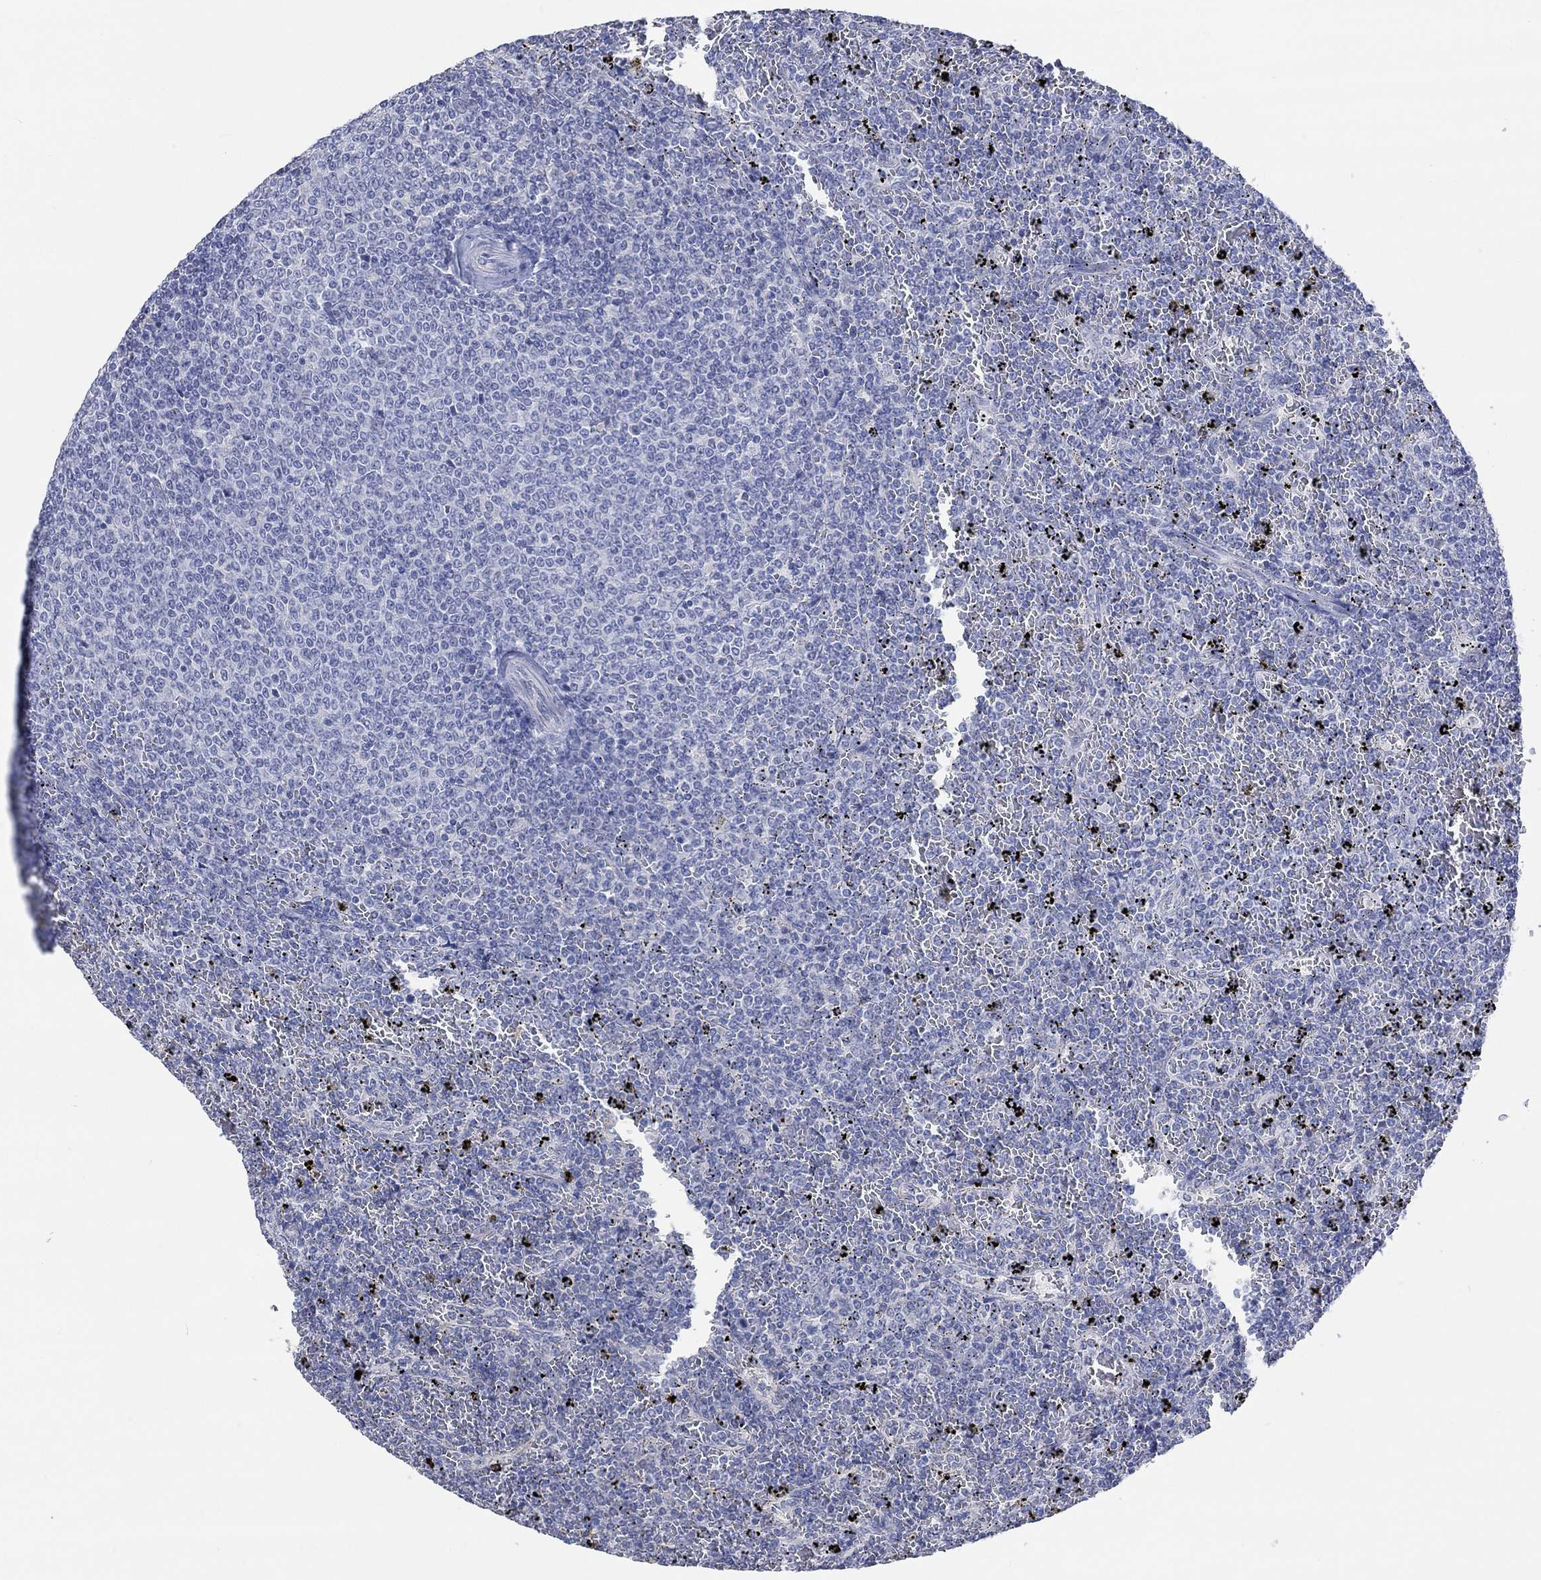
{"staining": {"intensity": "negative", "quantity": "none", "location": "none"}, "tissue": "lymphoma", "cell_type": "Tumor cells", "image_type": "cancer", "snomed": [{"axis": "morphology", "description": "Malignant lymphoma, non-Hodgkin's type, Low grade"}, {"axis": "topography", "description": "Spleen"}], "caption": "Lymphoma was stained to show a protein in brown. There is no significant expression in tumor cells.", "gene": "PNMA5", "patient": {"sex": "female", "age": 77}}